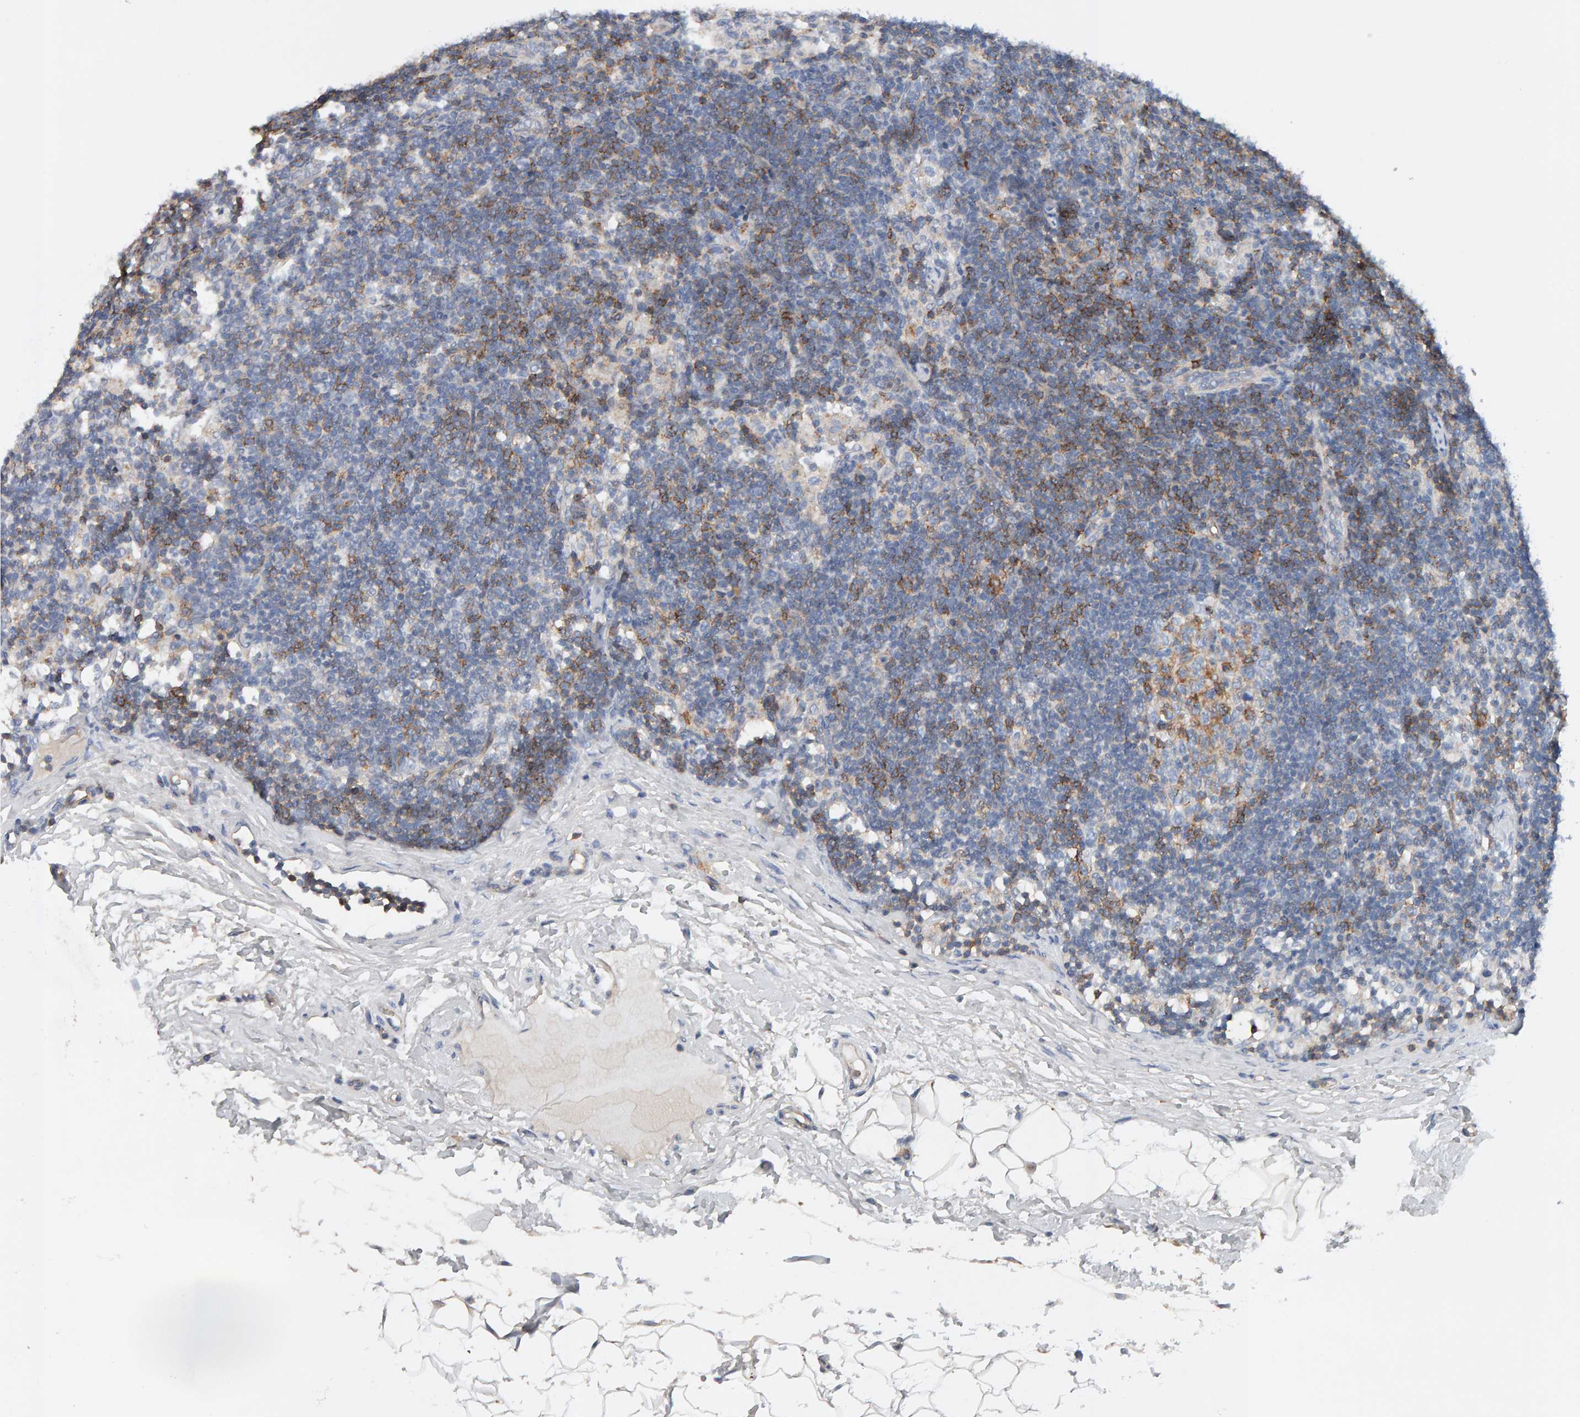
{"staining": {"intensity": "moderate", "quantity": "25%-75%", "location": "cytoplasmic/membranous"}, "tissue": "lymph node", "cell_type": "Germinal center cells", "image_type": "normal", "snomed": [{"axis": "morphology", "description": "Normal tissue, NOS"}, {"axis": "topography", "description": "Lymph node"}], "caption": "Immunohistochemistry (IHC) photomicrograph of benign lymph node: lymph node stained using immunohistochemistry (IHC) shows medium levels of moderate protein expression localized specifically in the cytoplasmic/membranous of germinal center cells, appearing as a cytoplasmic/membranous brown color.", "gene": "FYN", "patient": {"sex": "female", "age": 22}}